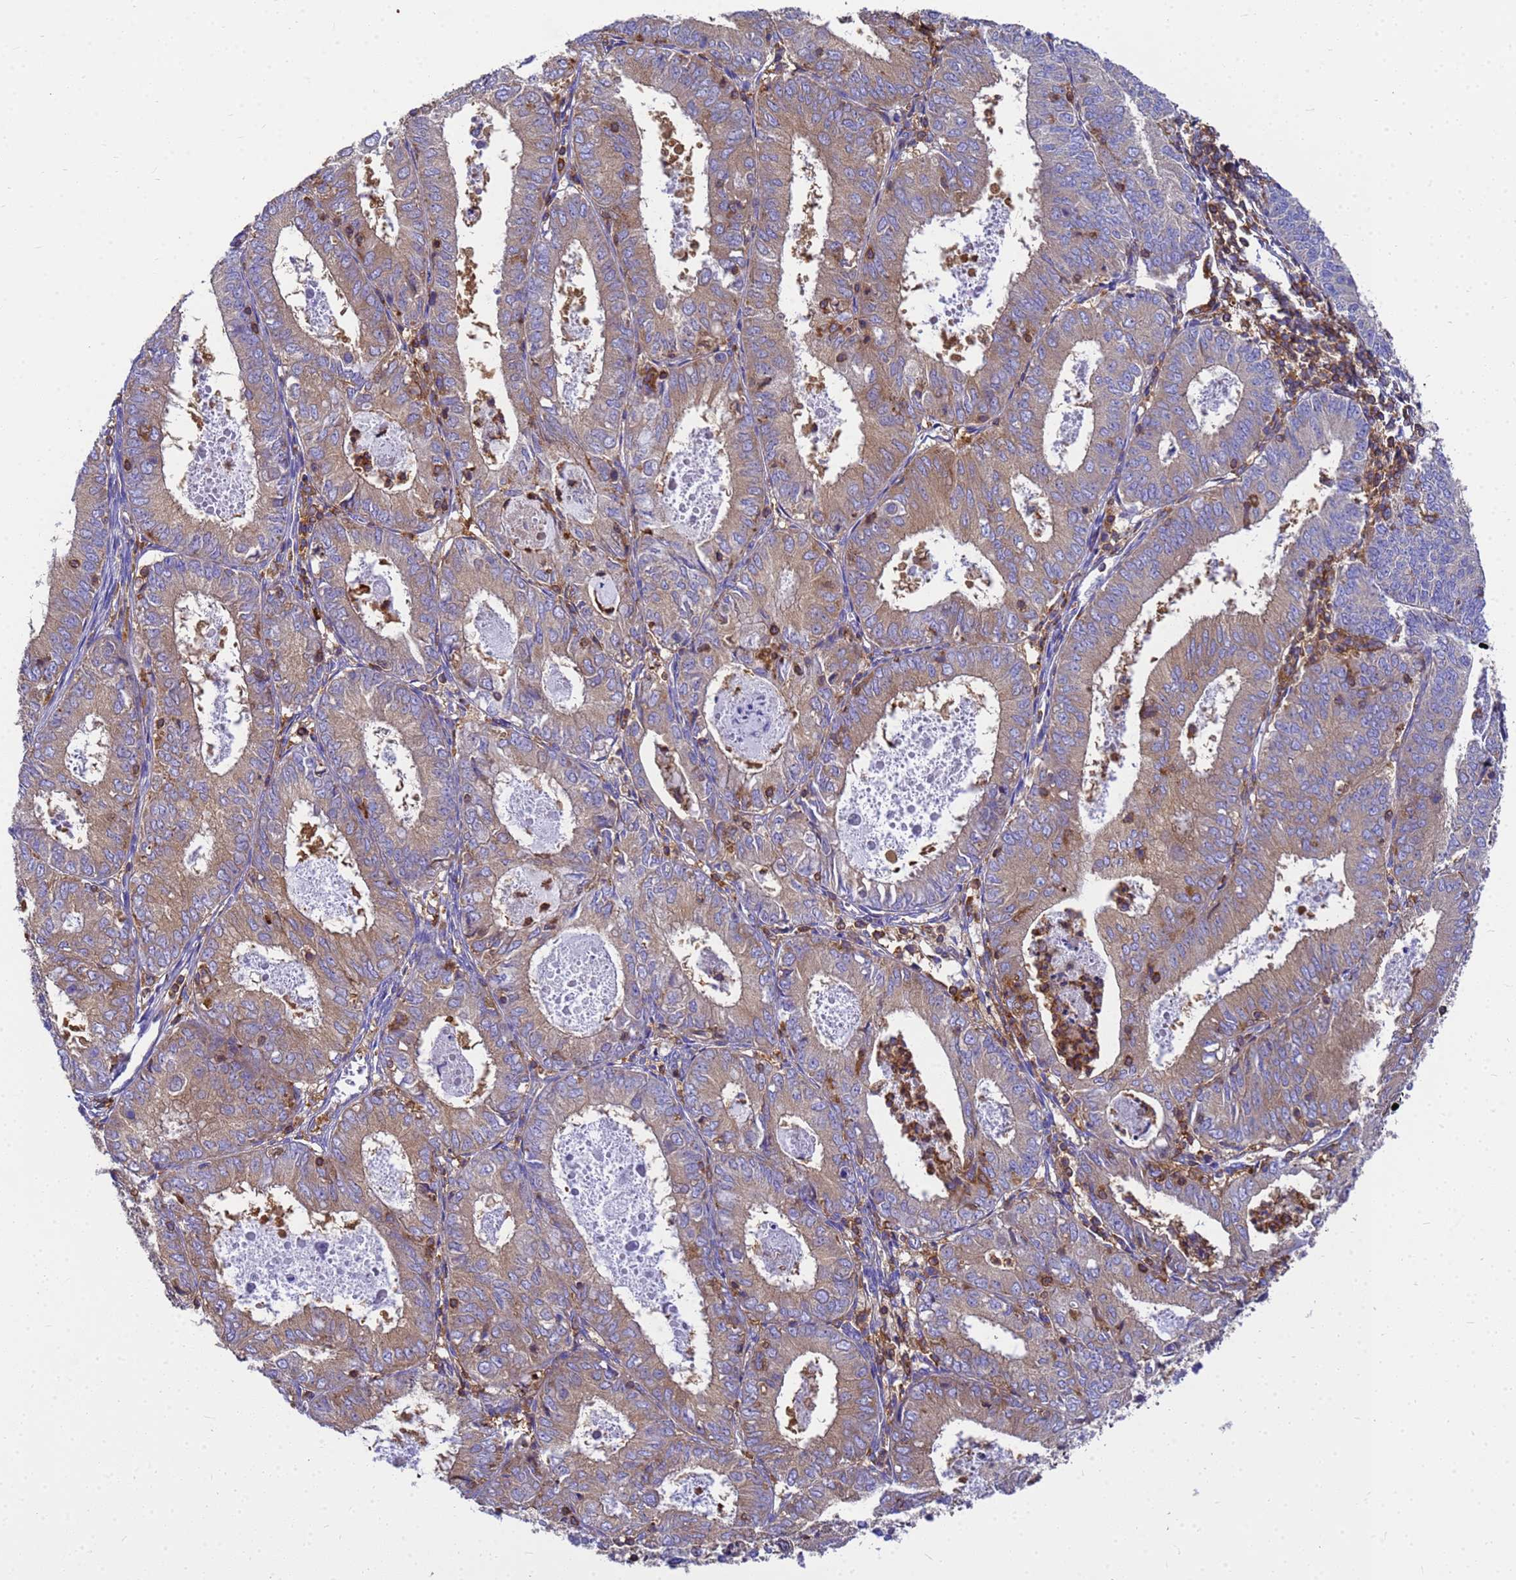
{"staining": {"intensity": "weak", "quantity": "25%-75%", "location": "cytoplasmic/membranous"}, "tissue": "endometrial cancer", "cell_type": "Tumor cells", "image_type": "cancer", "snomed": [{"axis": "morphology", "description": "Adenocarcinoma, NOS"}, {"axis": "topography", "description": "Endometrium"}], "caption": "Human adenocarcinoma (endometrial) stained with a brown dye reveals weak cytoplasmic/membranous positive positivity in about 25%-75% of tumor cells.", "gene": "ZNF235", "patient": {"sex": "female", "age": 57}}